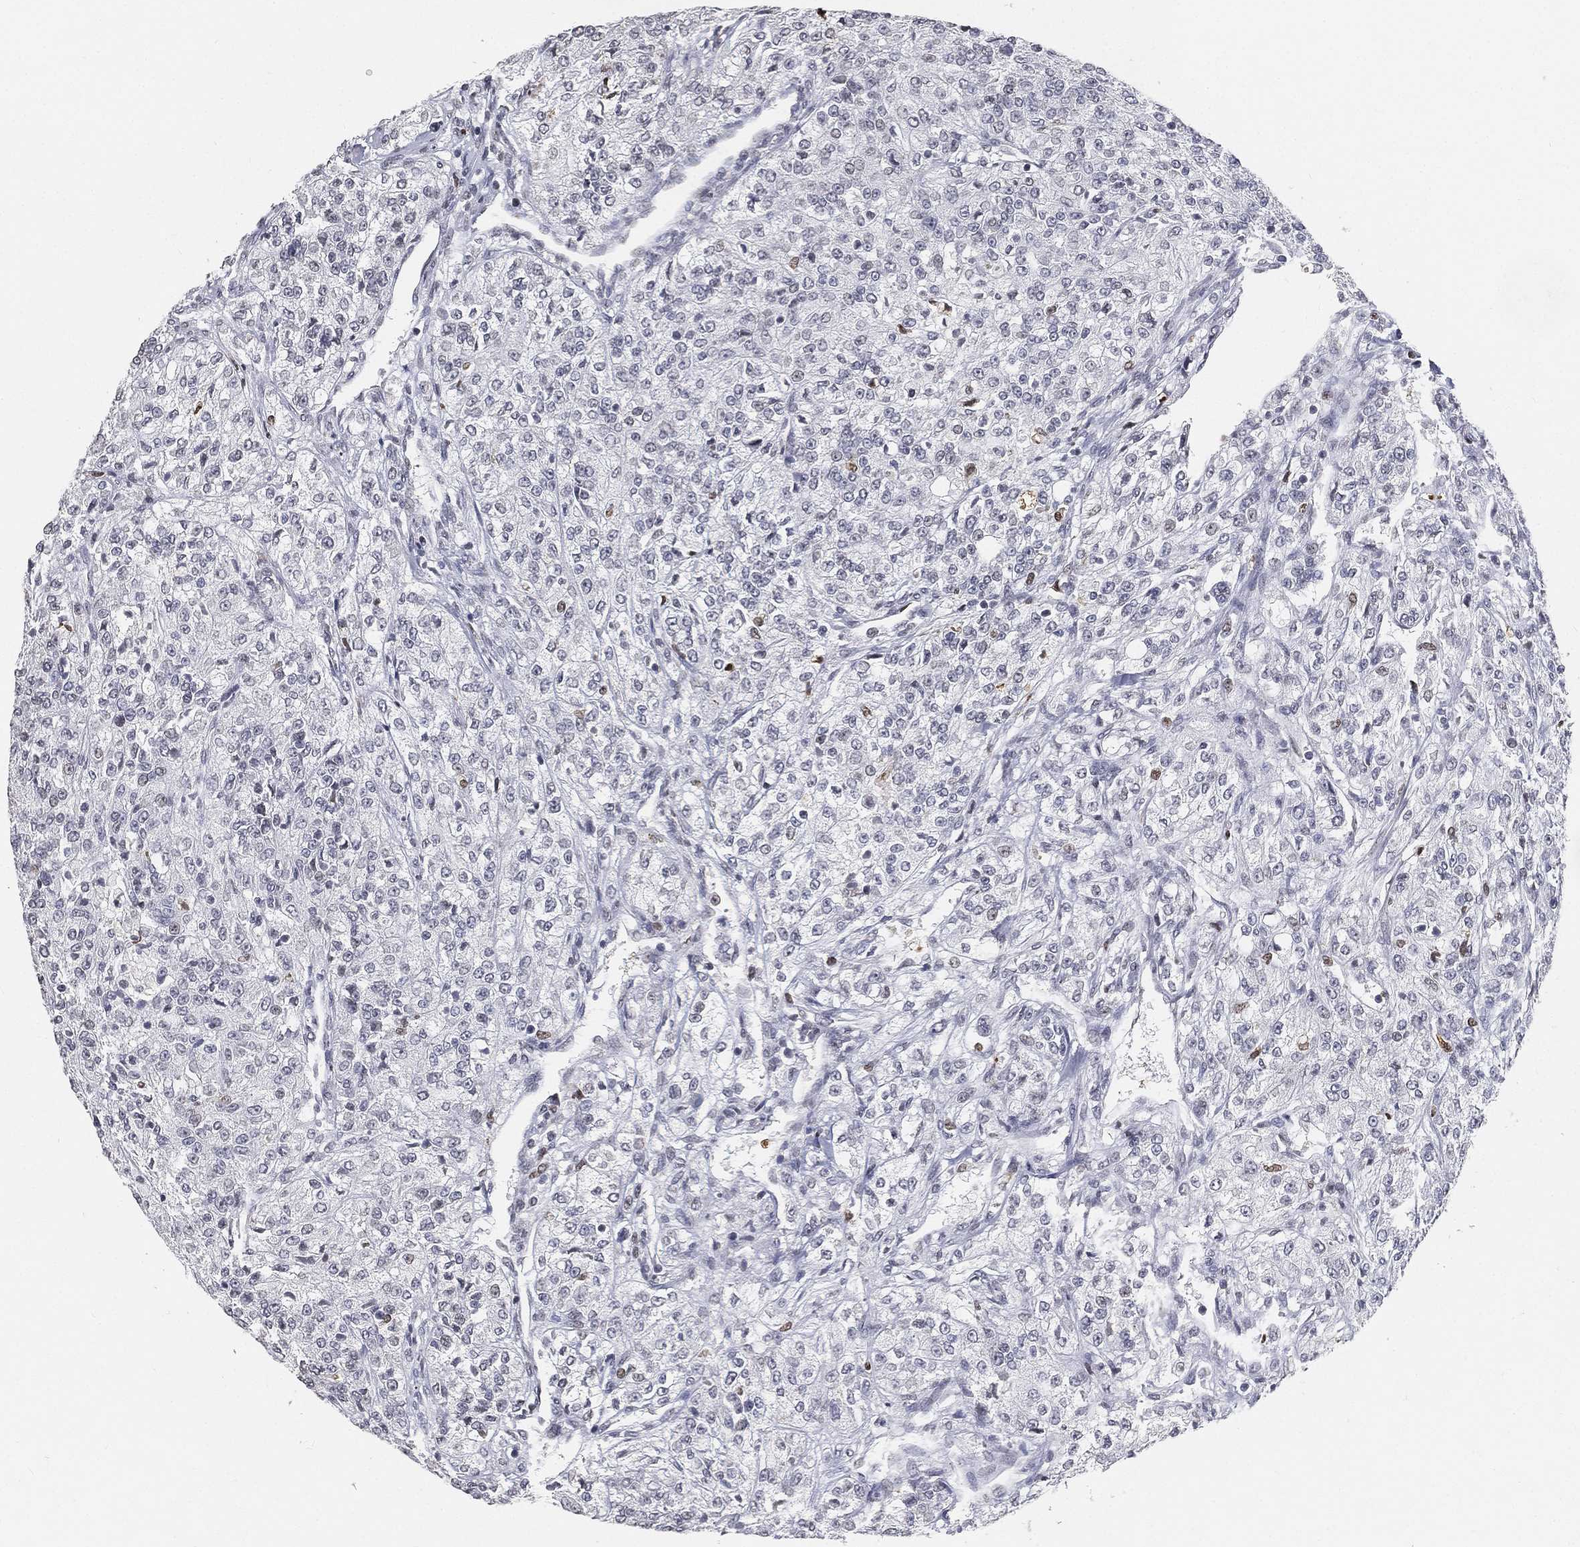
{"staining": {"intensity": "negative", "quantity": "none", "location": "none"}, "tissue": "renal cancer", "cell_type": "Tumor cells", "image_type": "cancer", "snomed": [{"axis": "morphology", "description": "Adenocarcinoma, NOS"}, {"axis": "topography", "description": "Kidney"}], "caption": "An immunohistochemistry image of renal cancer is shown. There is no staining in tumor cells of renal cancer.", "gene": "ARG1", "patient": {"sex": "female", "age": 63}}